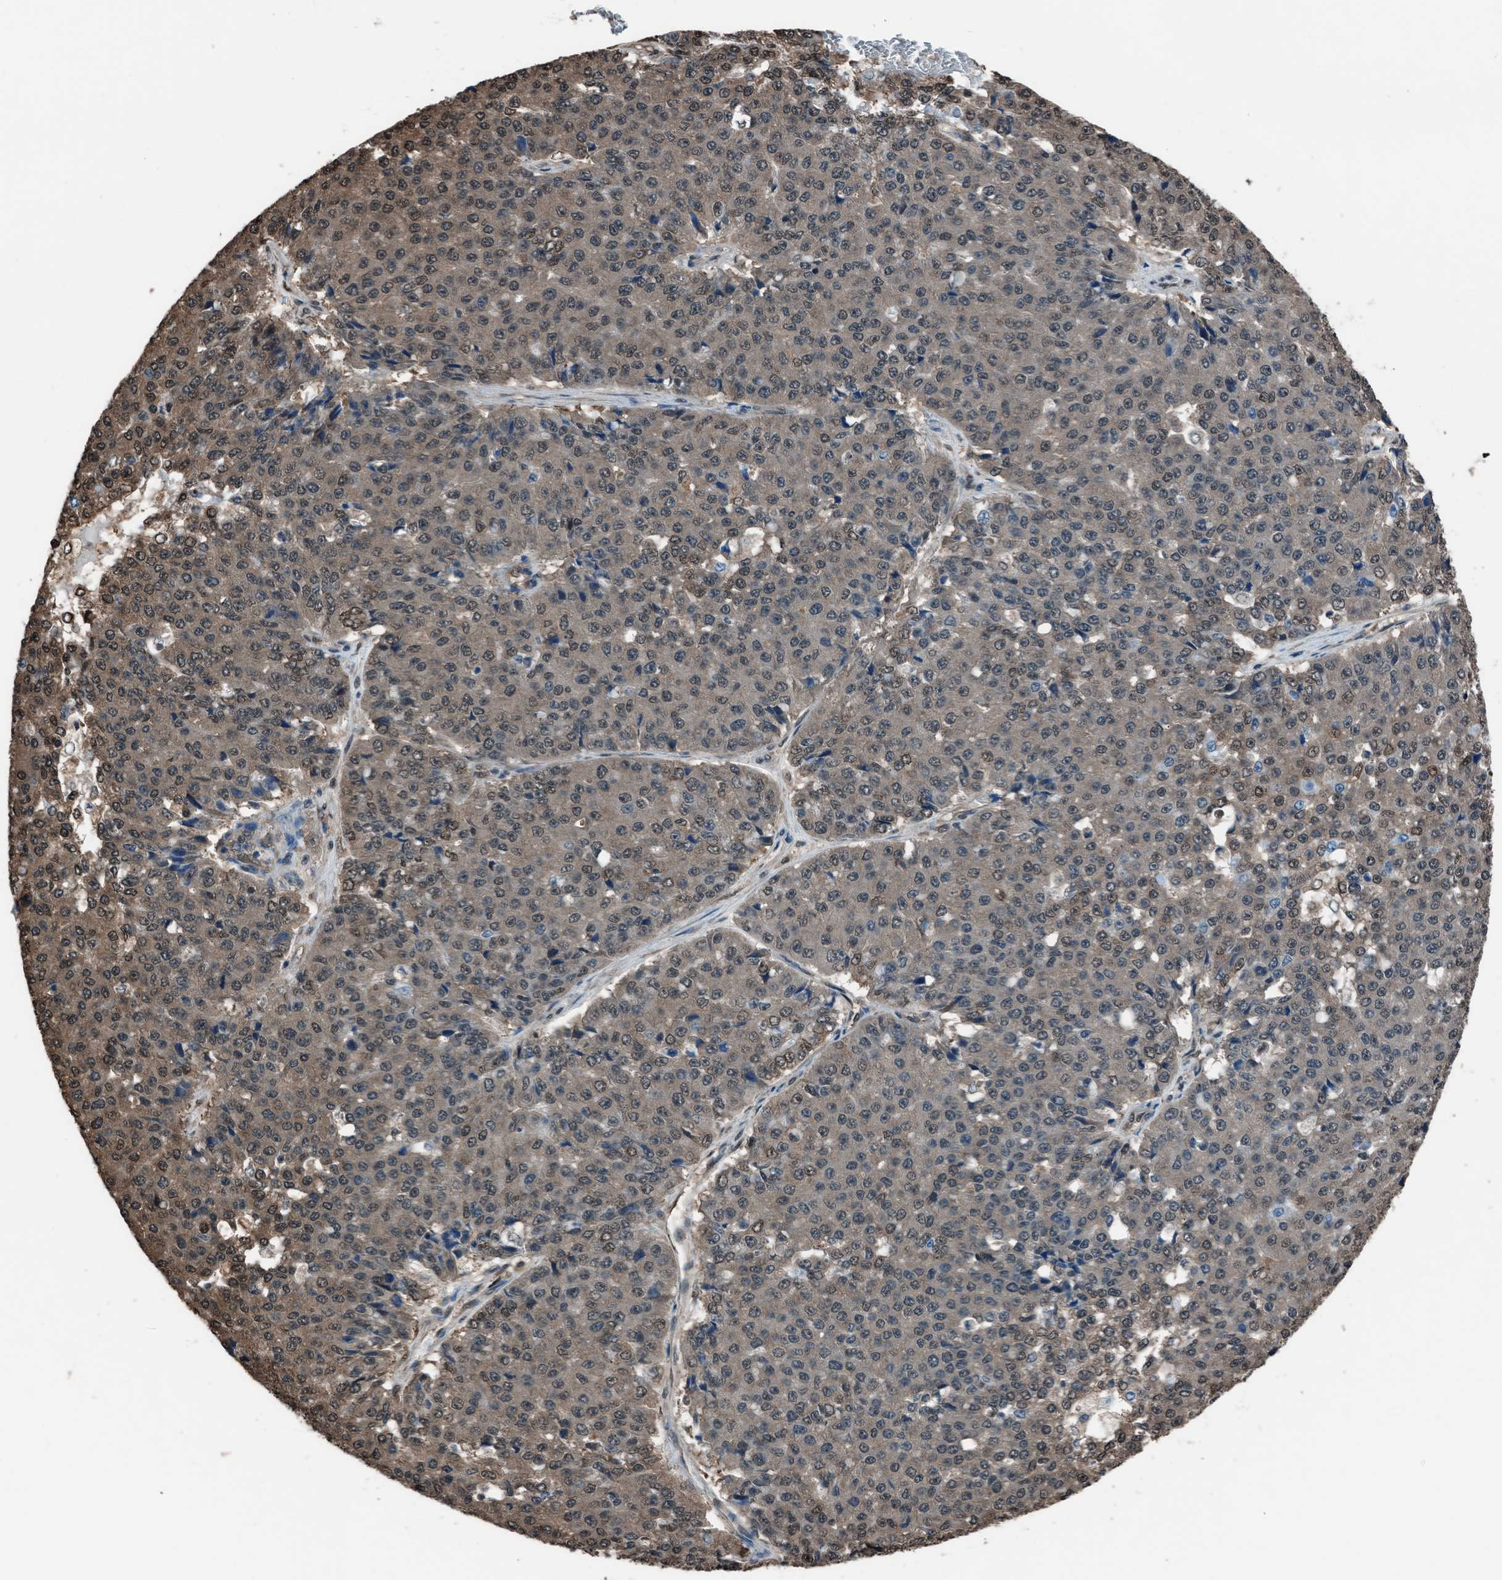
{"staining": {"intensity": "moderate", "quantity": "25%-75%", "location": "cytoplasmic/membranous,nuclear"}, "tissue": "pancreatic cancer", "cell_type": "Tumor cells", "image_type": "cancer", "snomed": [{"axis": "morphology", "description": "Adenocarcinoma, NOS"}, {"axis": "topography", "description": "Pancreas"}], "caption": "The image demonstrates immunohistochemical staining of pancreatic adenocarcinoma. There is moderate cytoplasmic/membranous and nuclear expression is present in about 25%-75% of tumor cells.", "gene": "YWHAG", "patient": {"sex": "male", "age": 50}}